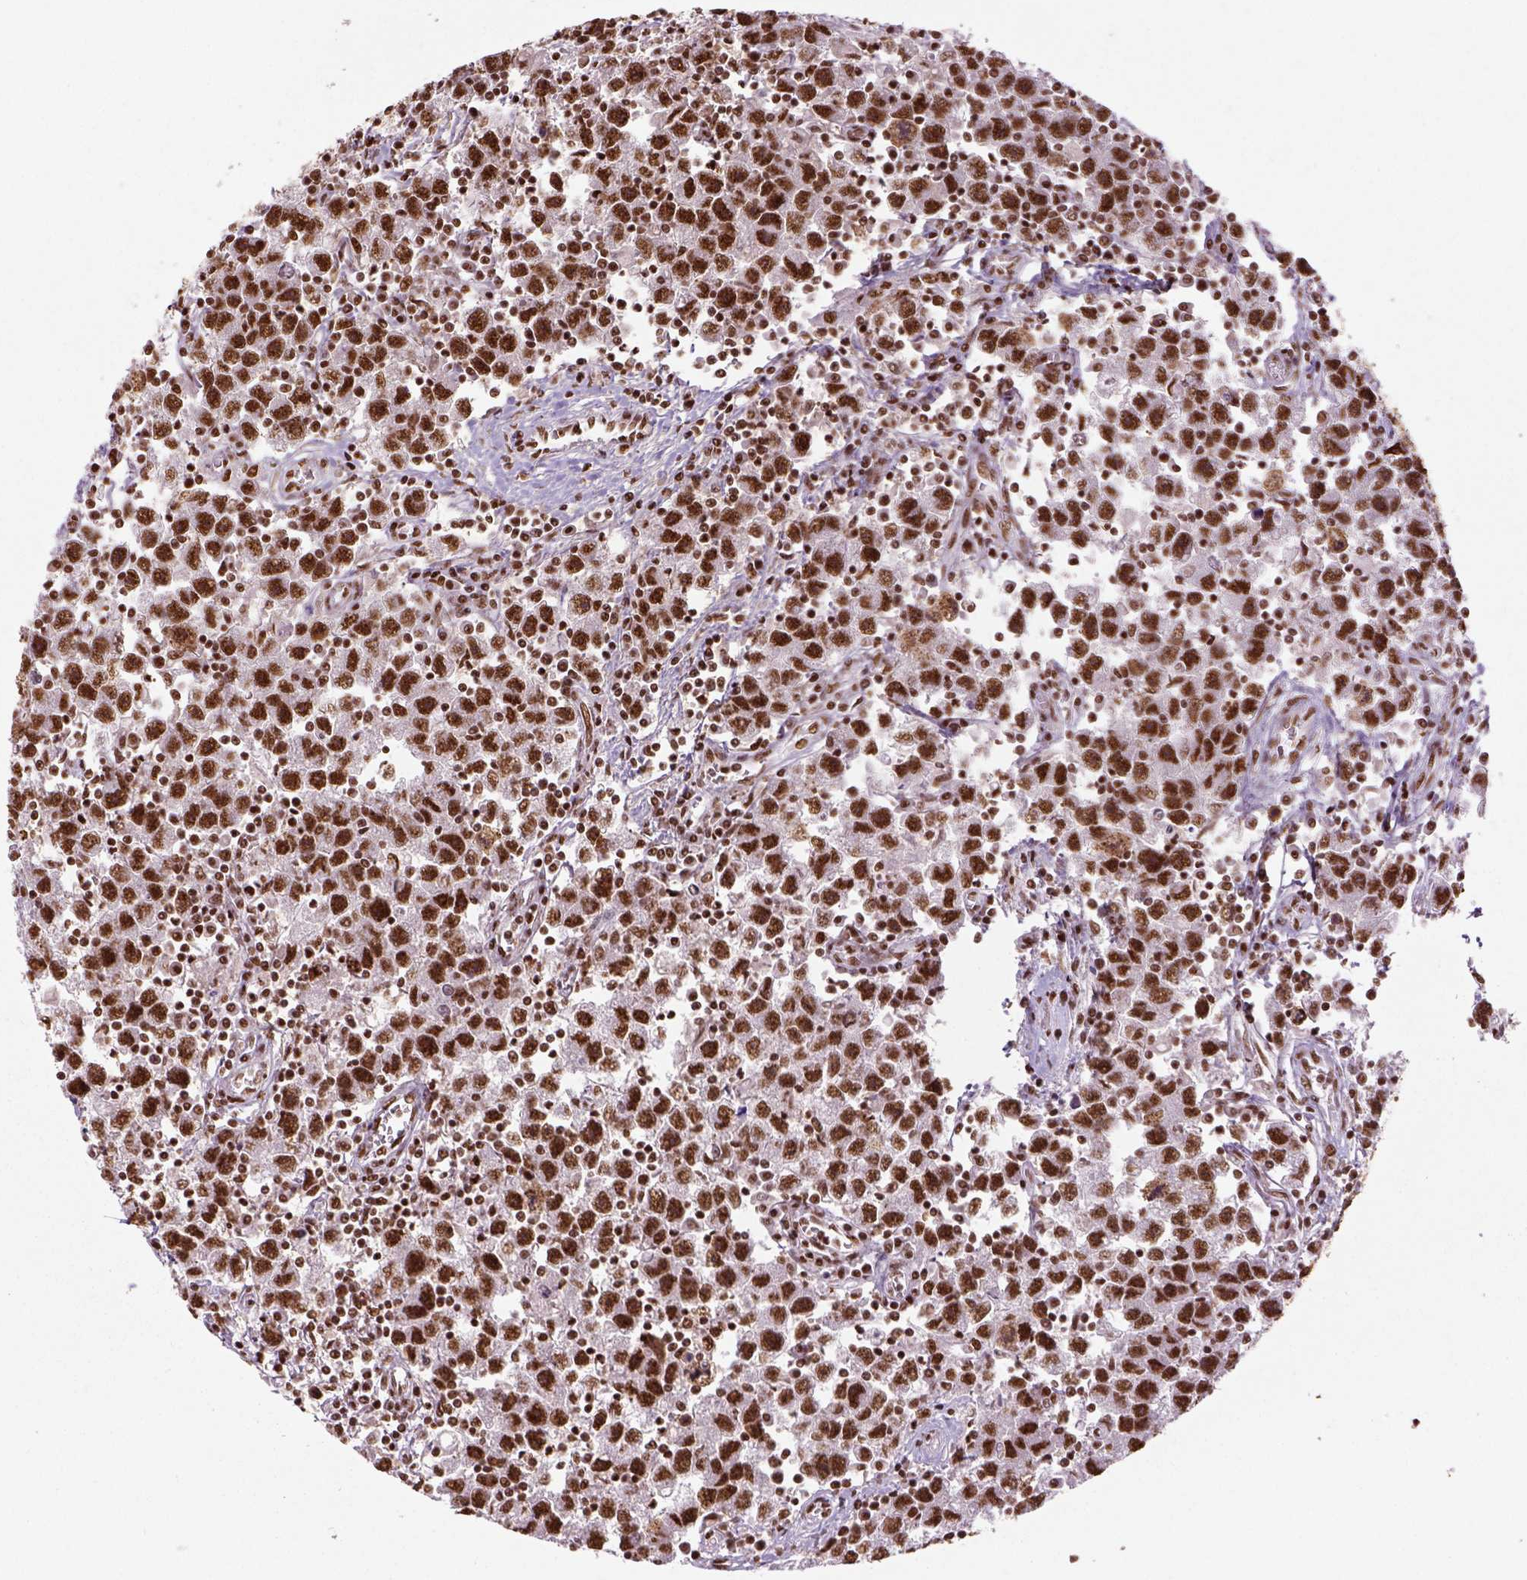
{"staining": {"intensity": "strong", "quantity": ">75%", "location": "nuclear"}, "tissue": "testis cancer", "cell_type": "Tumor cells", "image_type": "cancer", "snomed": [{"axis": "morphology", "description": "Seminoma, NOS"}, {"axis": "topography", "description": "Testis"}], "caption": "The immunohistochemical stain shows strong nuclear positivity in tumor cells of testis seminoma tissue.", "gene": "CCAR1", "patient": {"sex": "male", "age": 30}}